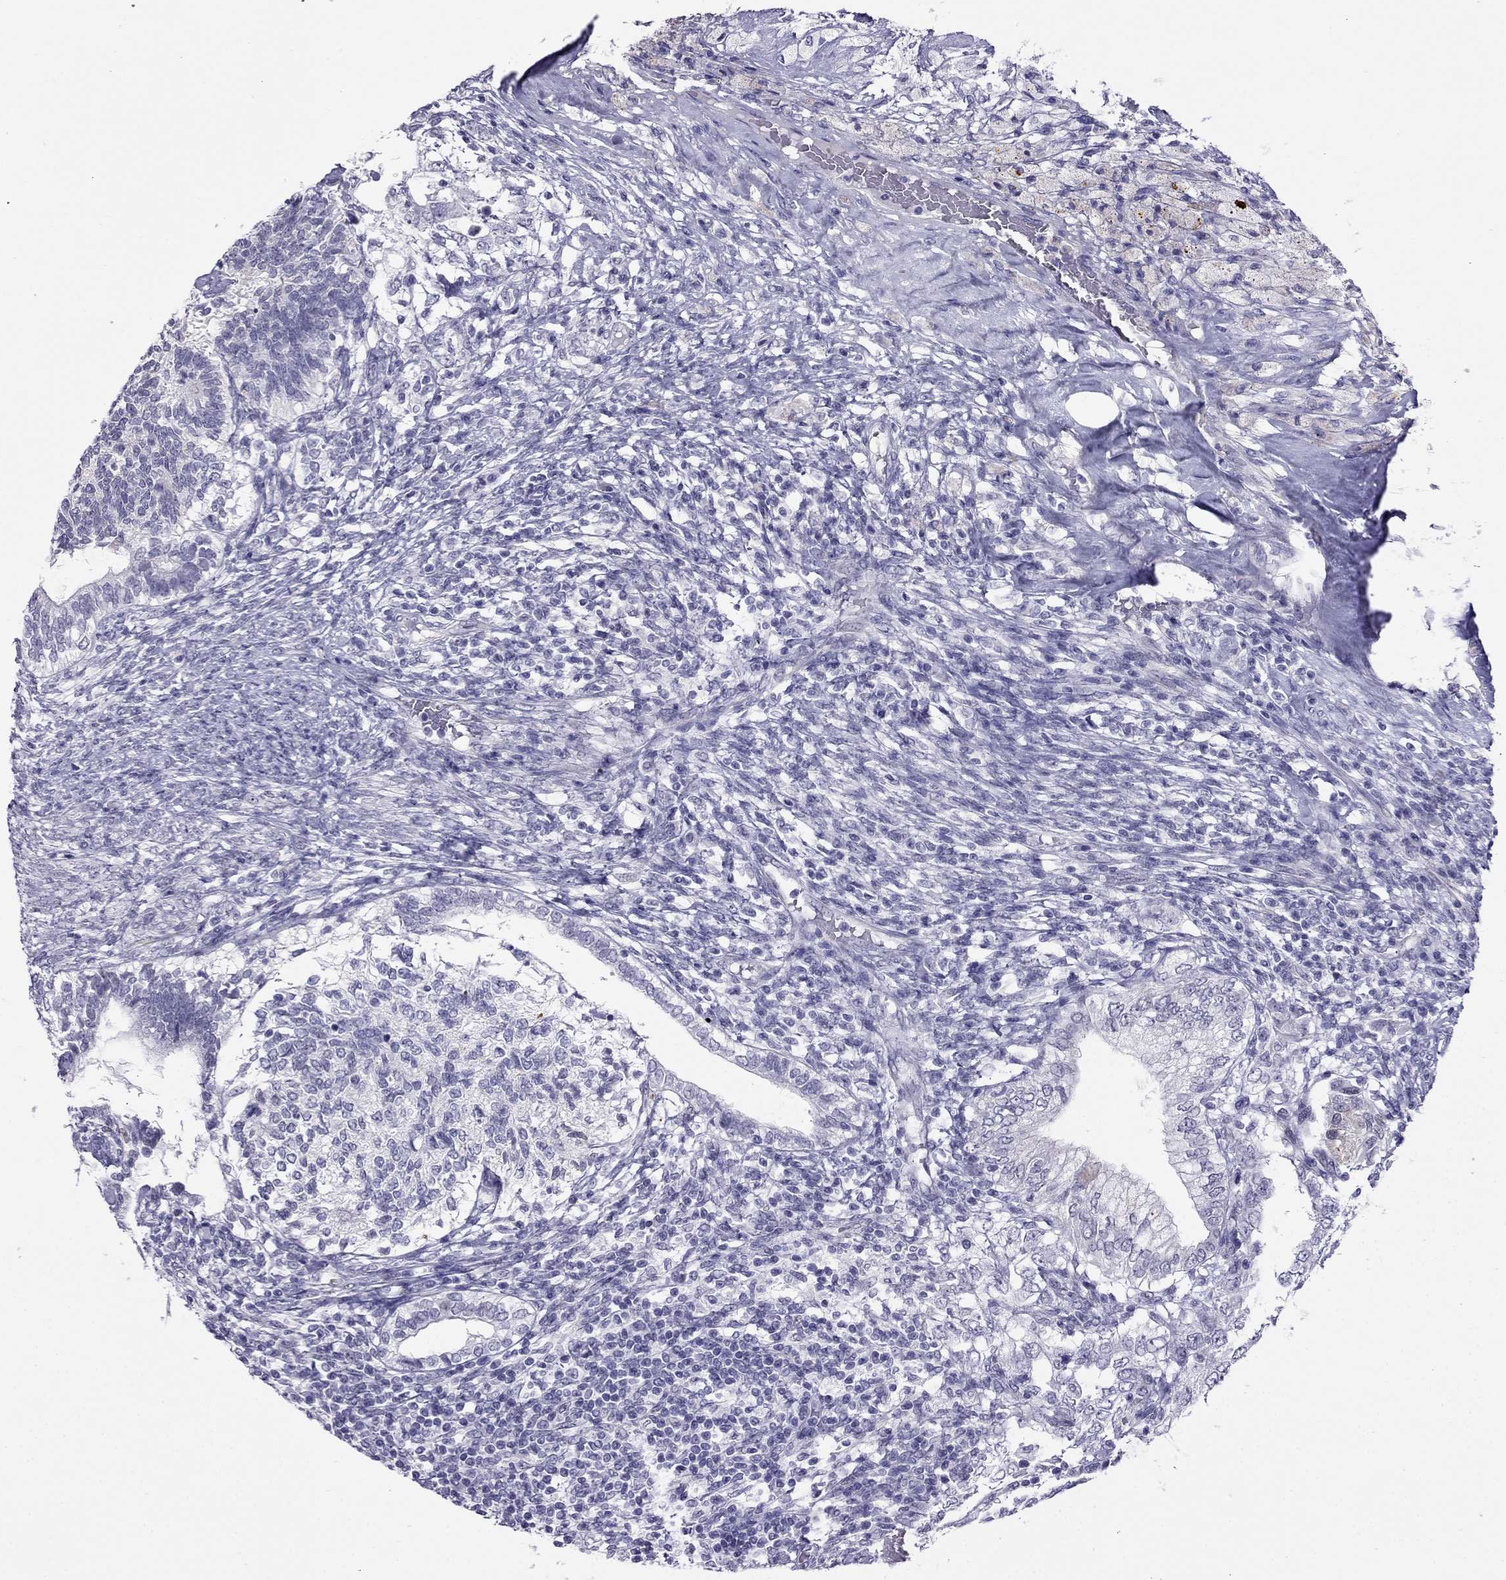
{"staining": {"intensity": "negative", "quantity": "none", "location": "none"}, "tissue": "testis cancer", "cell_type": "Tumor cells", "image_type": "cancer", "snomed": [{"axis": "morphology", "description": "Seminoma, NOS"}, {"axis": "morphology", "description": "Carcinoma, Embryonal, NOS"}, {"axis": "topography", "description": "Testis"}], "caption": "This histopathology image is of testis cancer stained with immunohistochemistry (IHC) to label a protein in brown with the nuclei are counter-stained blue. There is no staining in tumor cells. Nuclei are stained in blue.", "gene": "CROCC2", "patient": {"sex": "male", "age": 41}}